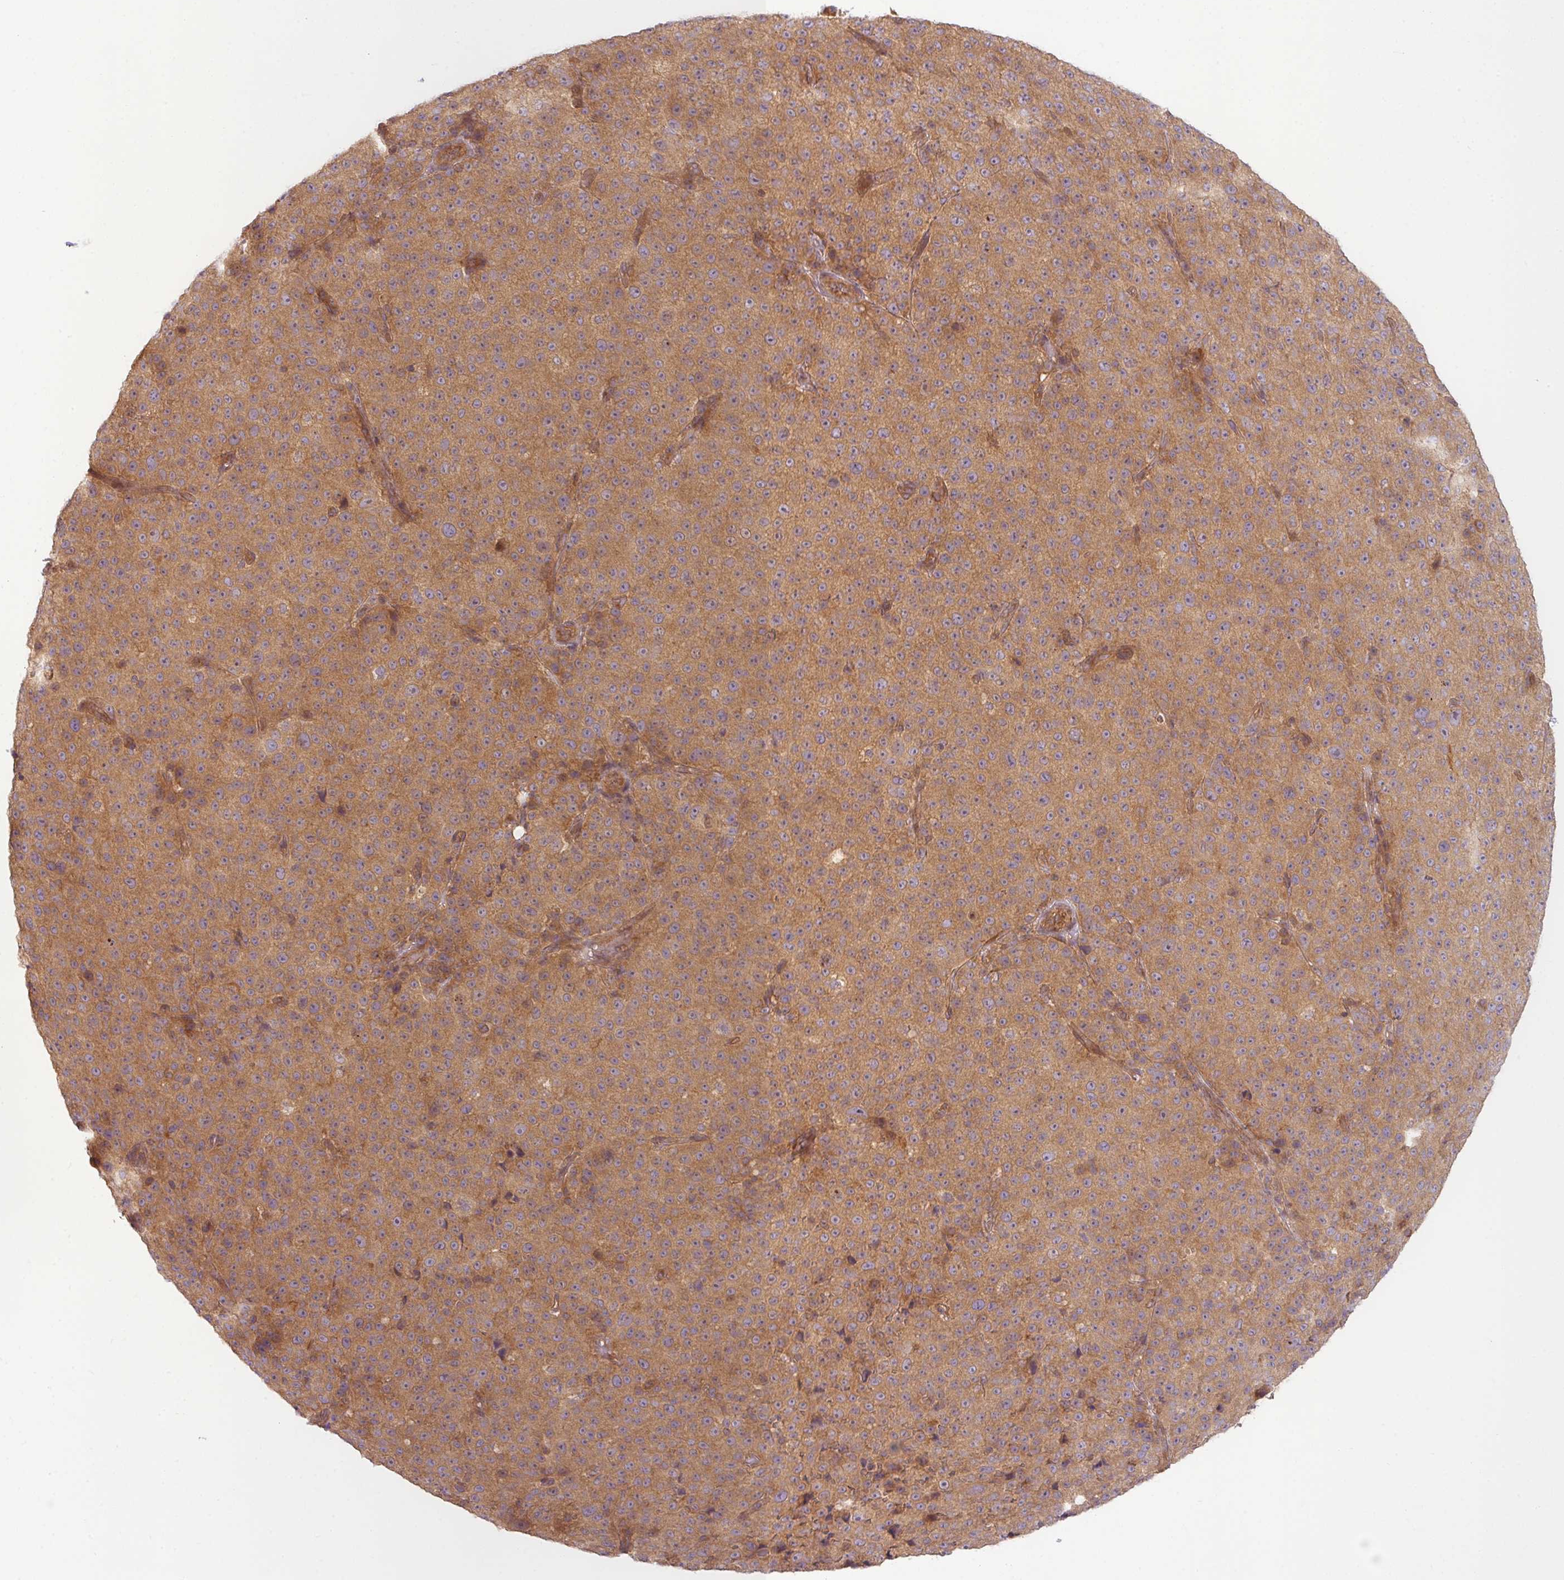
{"staining": {"intensity": "moderate", "quantity": ">75%", "location": "cytoplasmic/membranous"}, "tissue": "melanoma", "cell_type": "Tumor cells", "image_type": "cancer", "snomed": [{"axis": "morphology", "description": "Malignant melanoma, Metastatic site"}, {"axis": "topography", "description": "Skin"}, {"axis": "topography", "description": "Lymph node"}], "caption": "DAB (3,3'-diaminobenzidine) immunohistochemical staining of human melanoma demonstrates moderate cytoplasmic/membranous protein positivity in approximately >75% of tumor cells. The protein is shown in brown color, while the nuclei are stained blue.", "gene": "RNF31", "patient": {"sex": "male", "age": 66}}